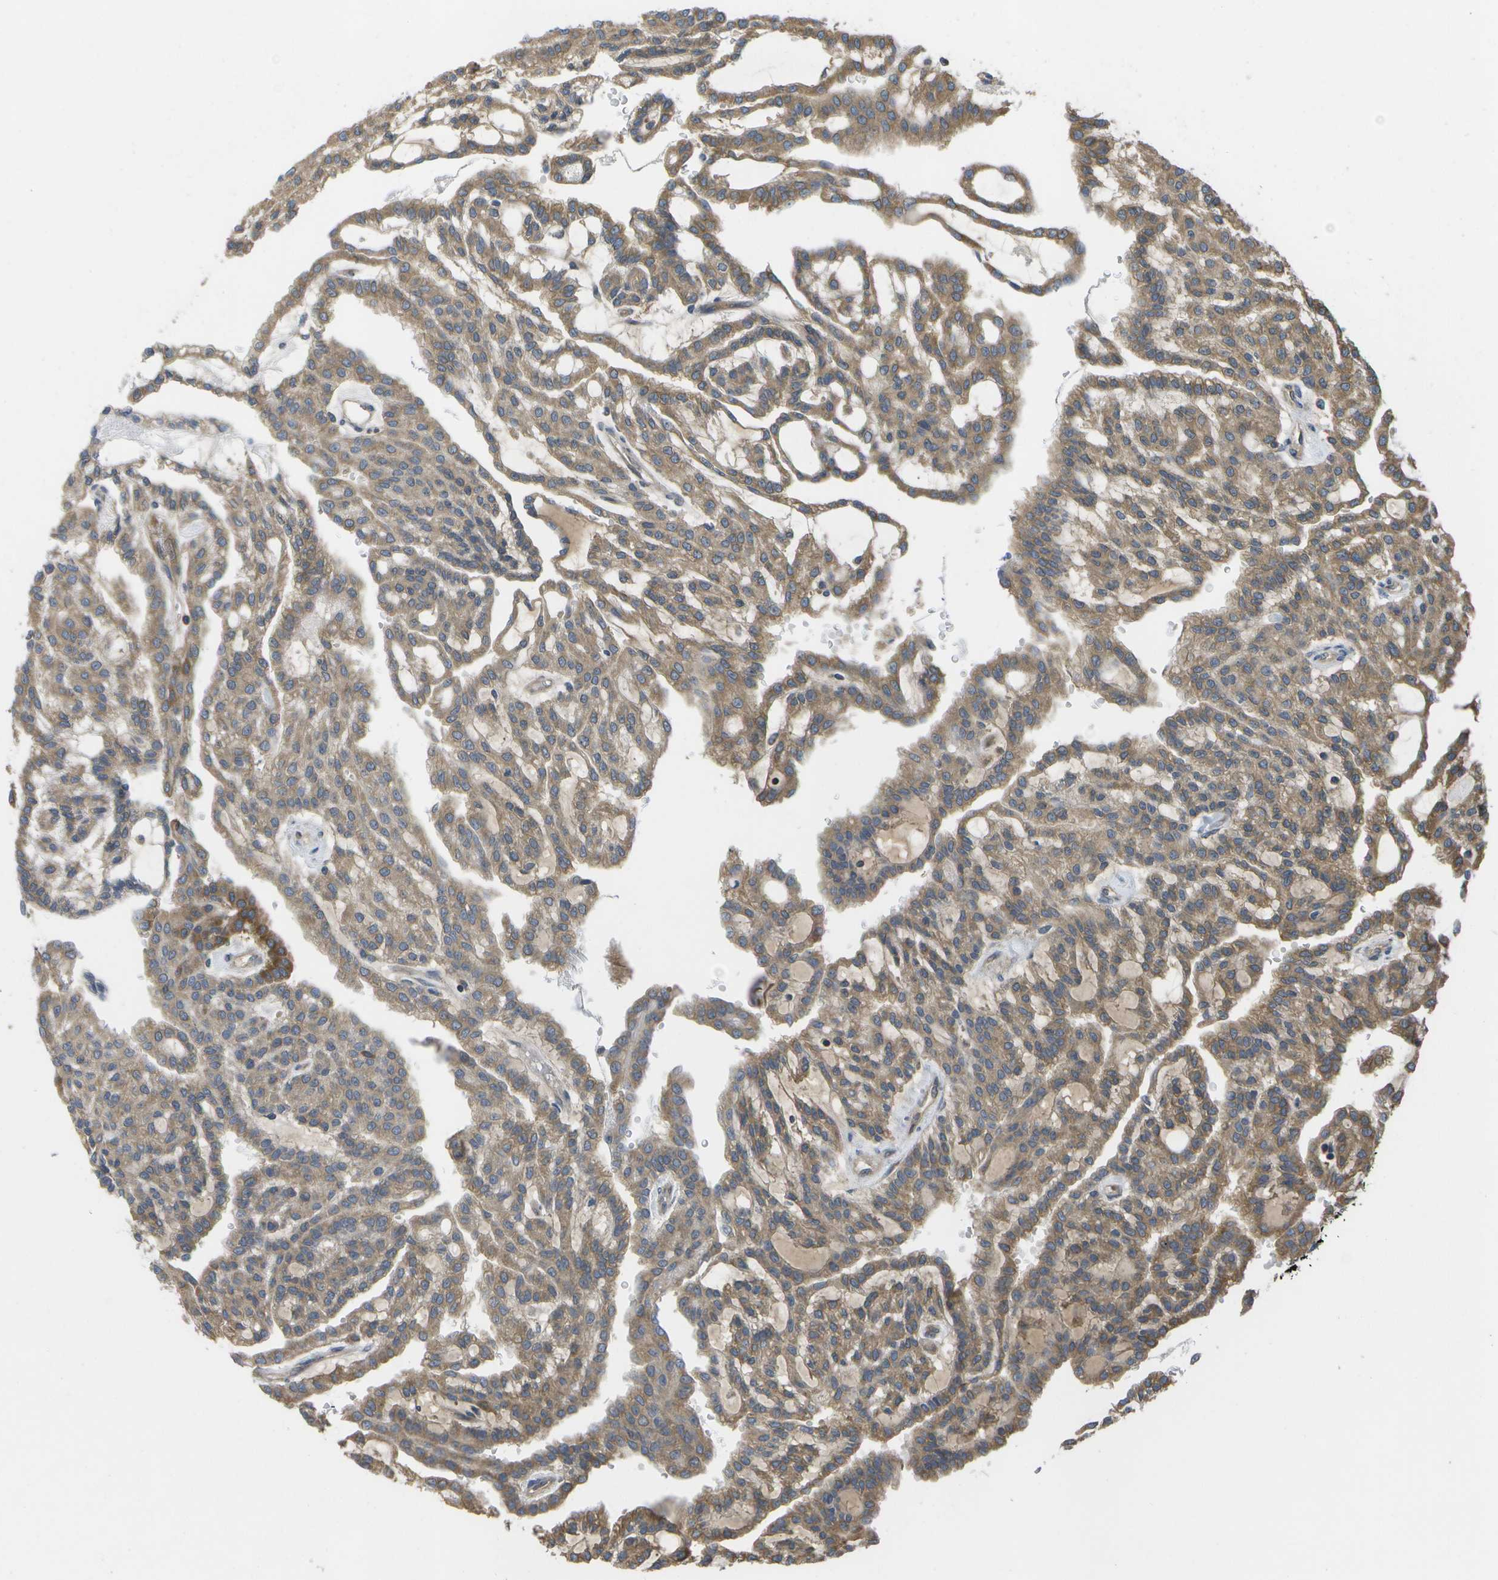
{"staining": {"intensity": "moderate", "quantity": ">75%", "location": "cytoplasmic/membranous"}, "tissue": "renal cancer", "cell_type": "Tumor cells", "image_type": "cancer", "snomed": [{"axis": "morphology", "description": "Adenocarcinoma, NOS"}, {"axis": "topography", "description": "Kidney"}], "caption": "Immunohistochemical staining of renal cancer demonstrates moderate cytoplasmic/membranous protein positivity in about >75% of tumor cells. (Stains: DAB (3,3'-diaminobenzidine) in brown, nuclei in blue, Microscopy: brightfield microscopy at high magnification).", "gene": "DPM3", "patient": {"sex": "male", "age": 63}}